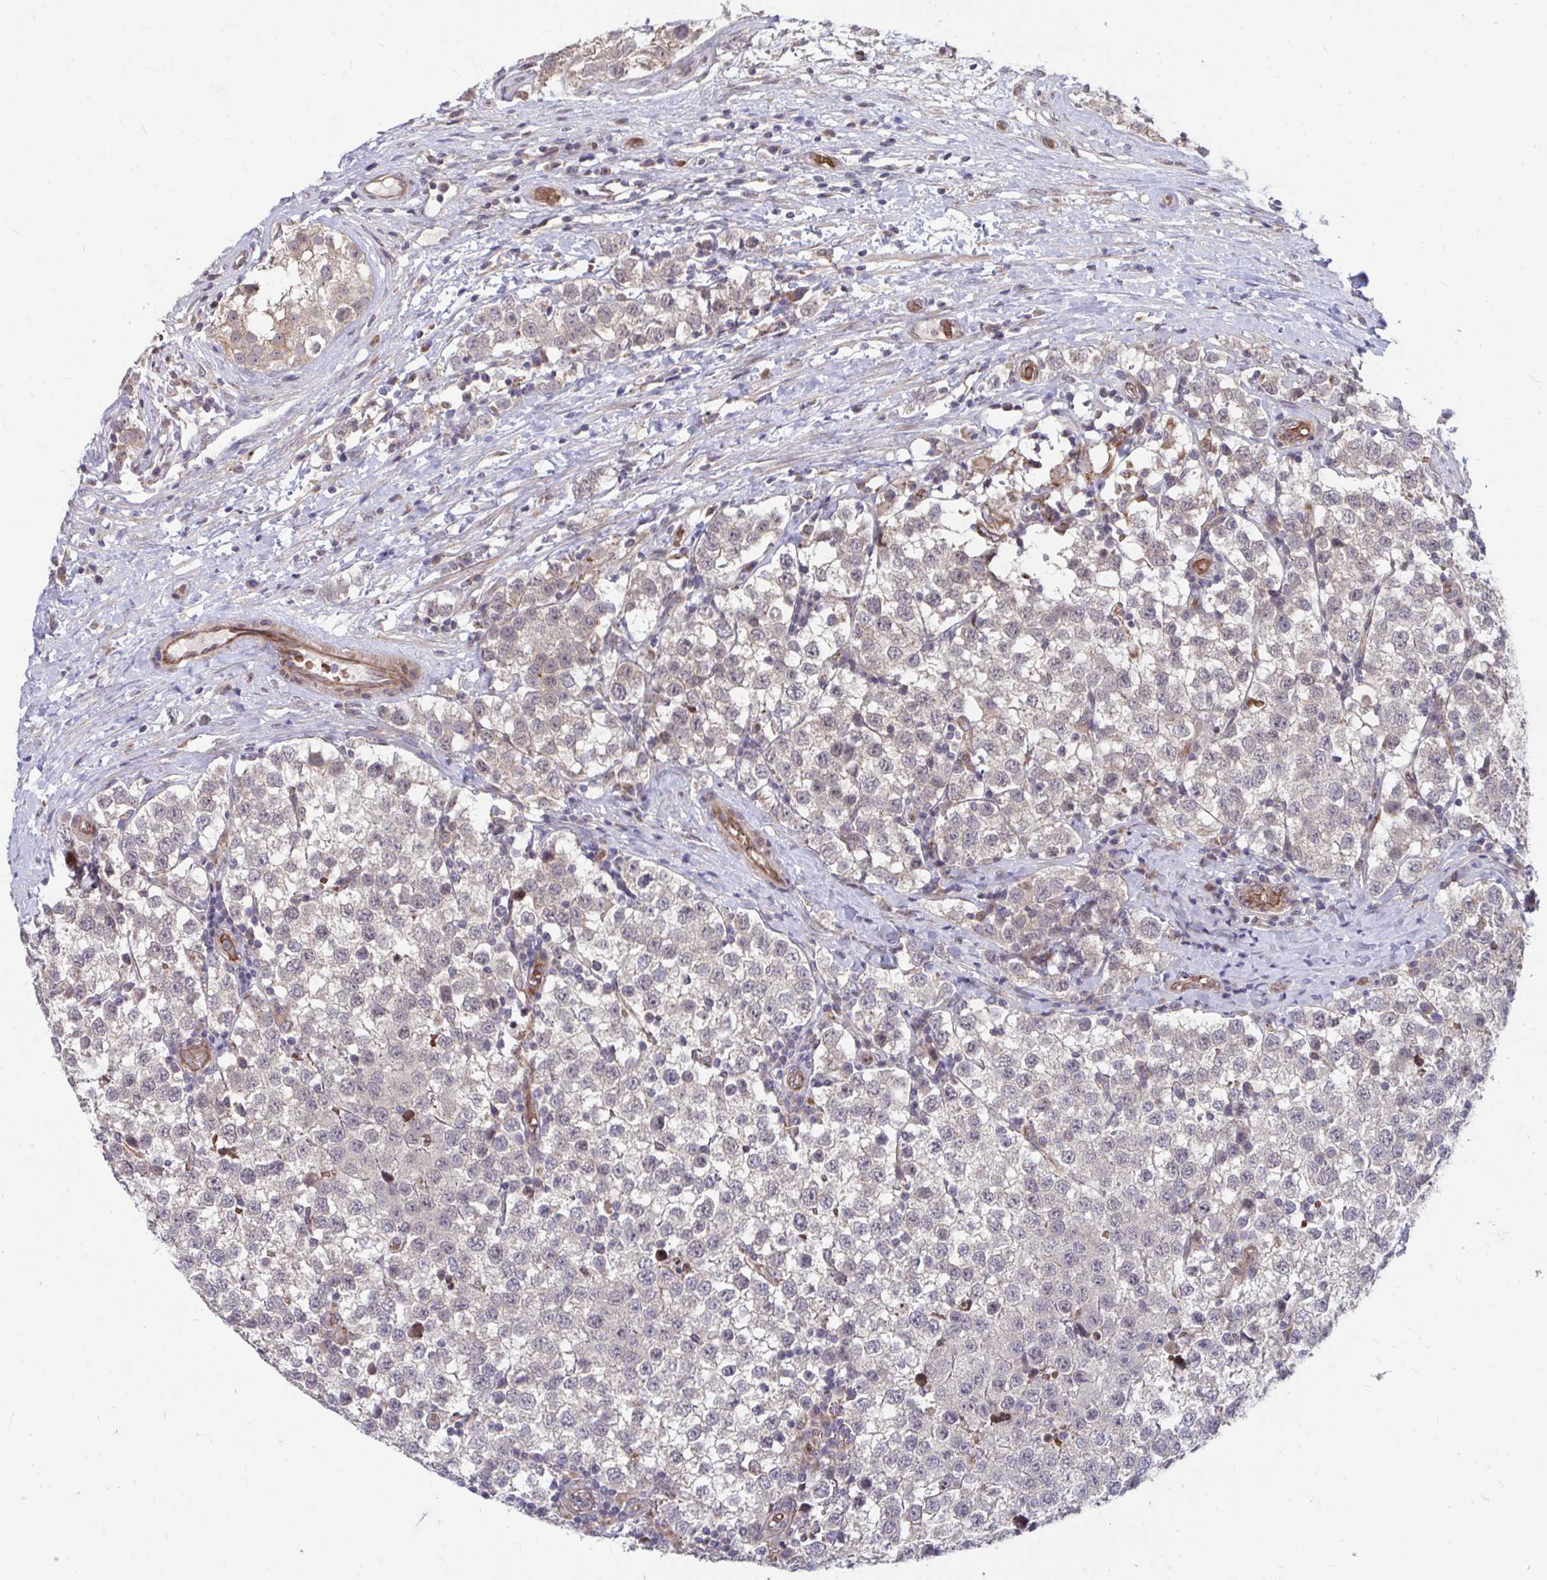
{"staining": {"intensity": "weak", "quantity": "25%-75%", "location": "cytoplasmic/membranous"}, "tissue": "testis cancer", "cell_type": "Tumor cells", "image_type": "cancer", "snomed": [{"axis": "morphology", "description": "Seminoma, NOS"}, {"axis": "topography", "description": "Testis"}], "caption": "Immunohistochemistry of human testis seminoma reveals low levels of weak cytoplasmic/membranous positivity in approximately 25%-75% of tumor cells.", "gene": "ITPR2", "patient": {"sex": "male", "age": 34}}